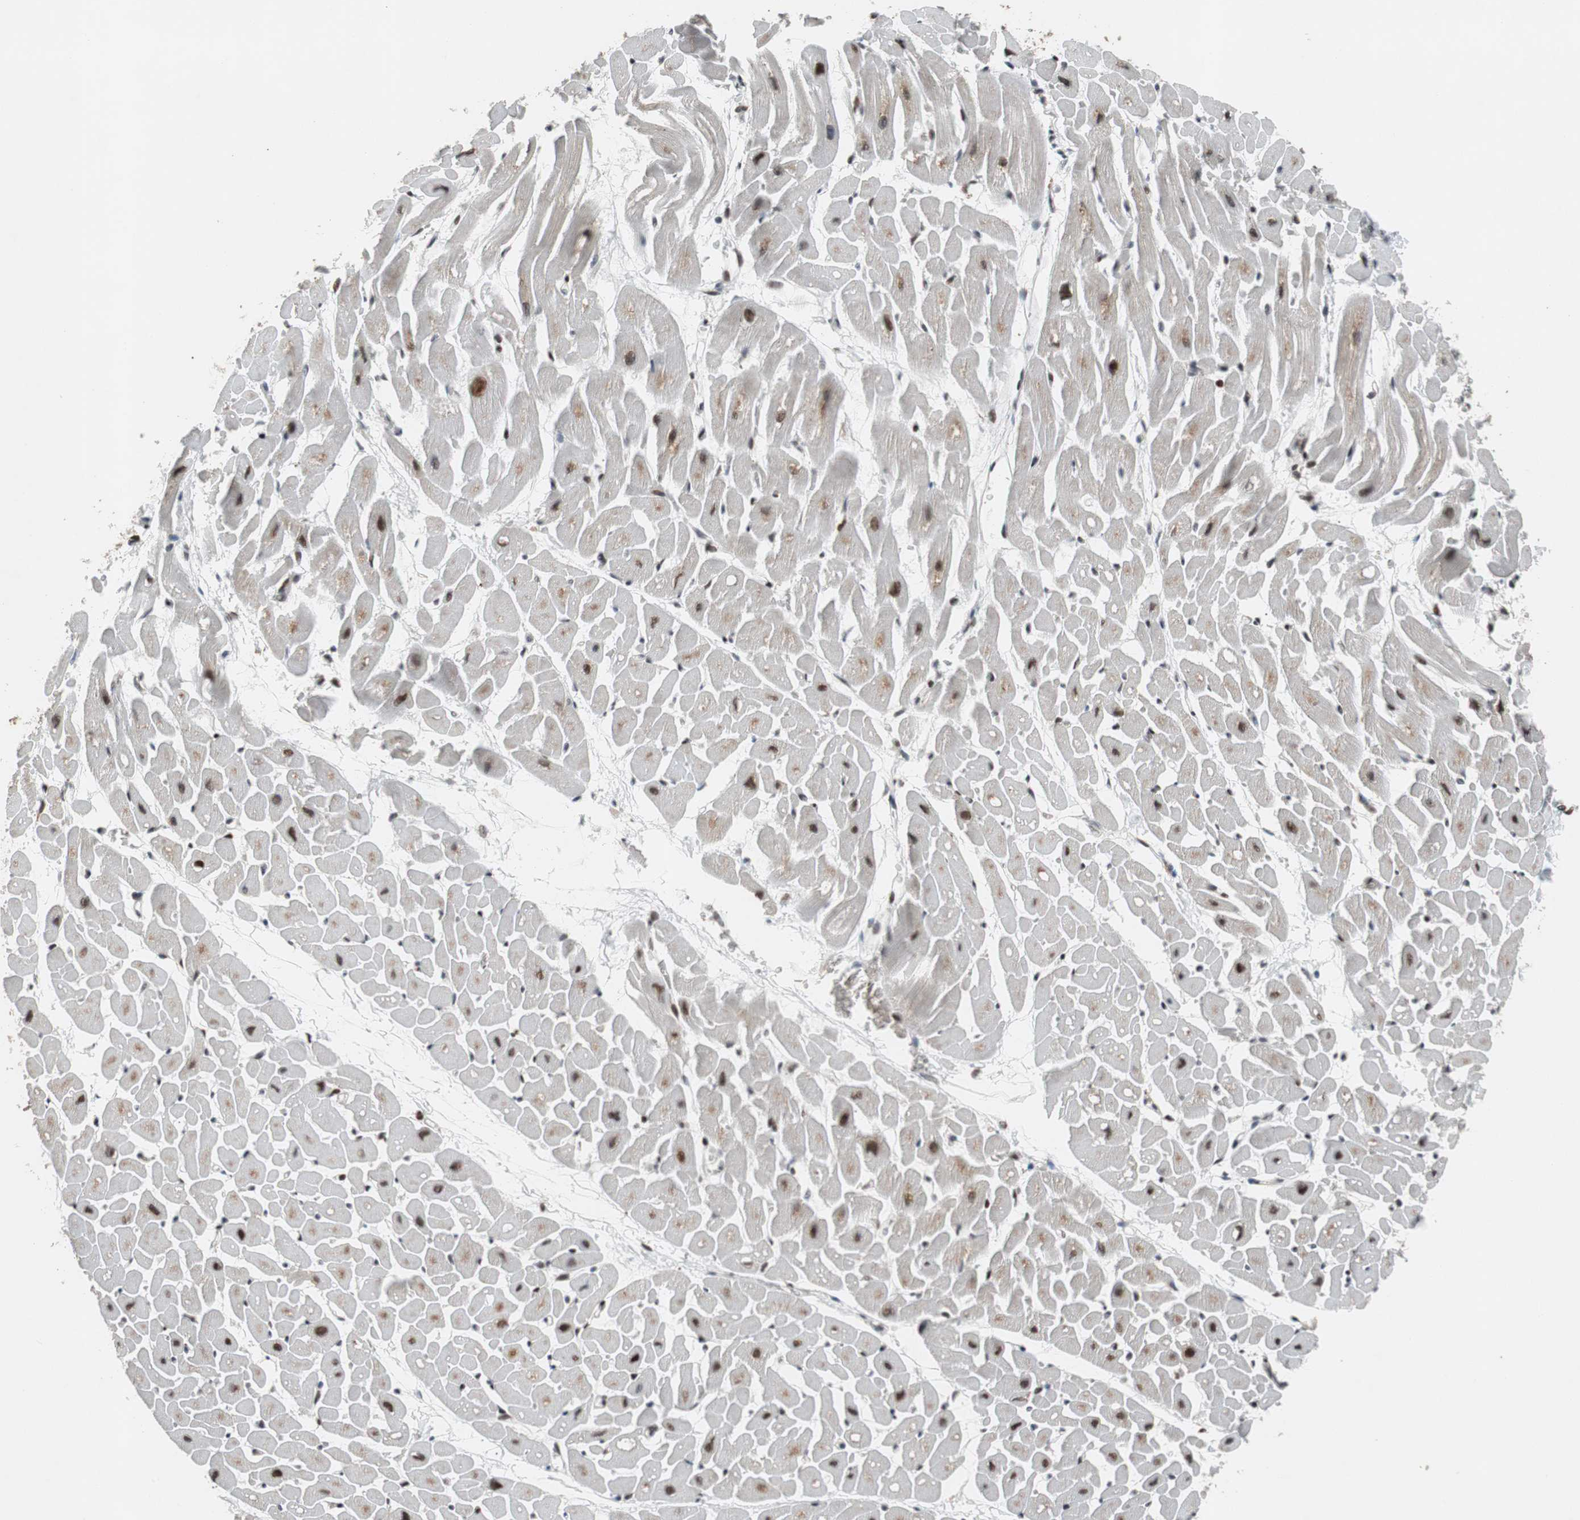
{"staining": {"intensity": "moderate", "quantity": "25%-75%", "location": "cytoplasmic/membranous,nuclear"}, "tissue": "heart muscle", "cell_type": "Cardiomyocytes", "image_type": "normal", "snomed": [{"axis": "morphology", "description": "Normal tissue, NOS"}, {"axis": "topography", "description": "Heart"}], "caption": "Protein expression analysis of unremarkable human heart muscle reveals moderate cytoplasmic/membranous,nuclear positivity in approximately 25%-75% of cardiomyocytes.", "gene": "NBL1", "patient": {"sex": "male", "age": 45}}